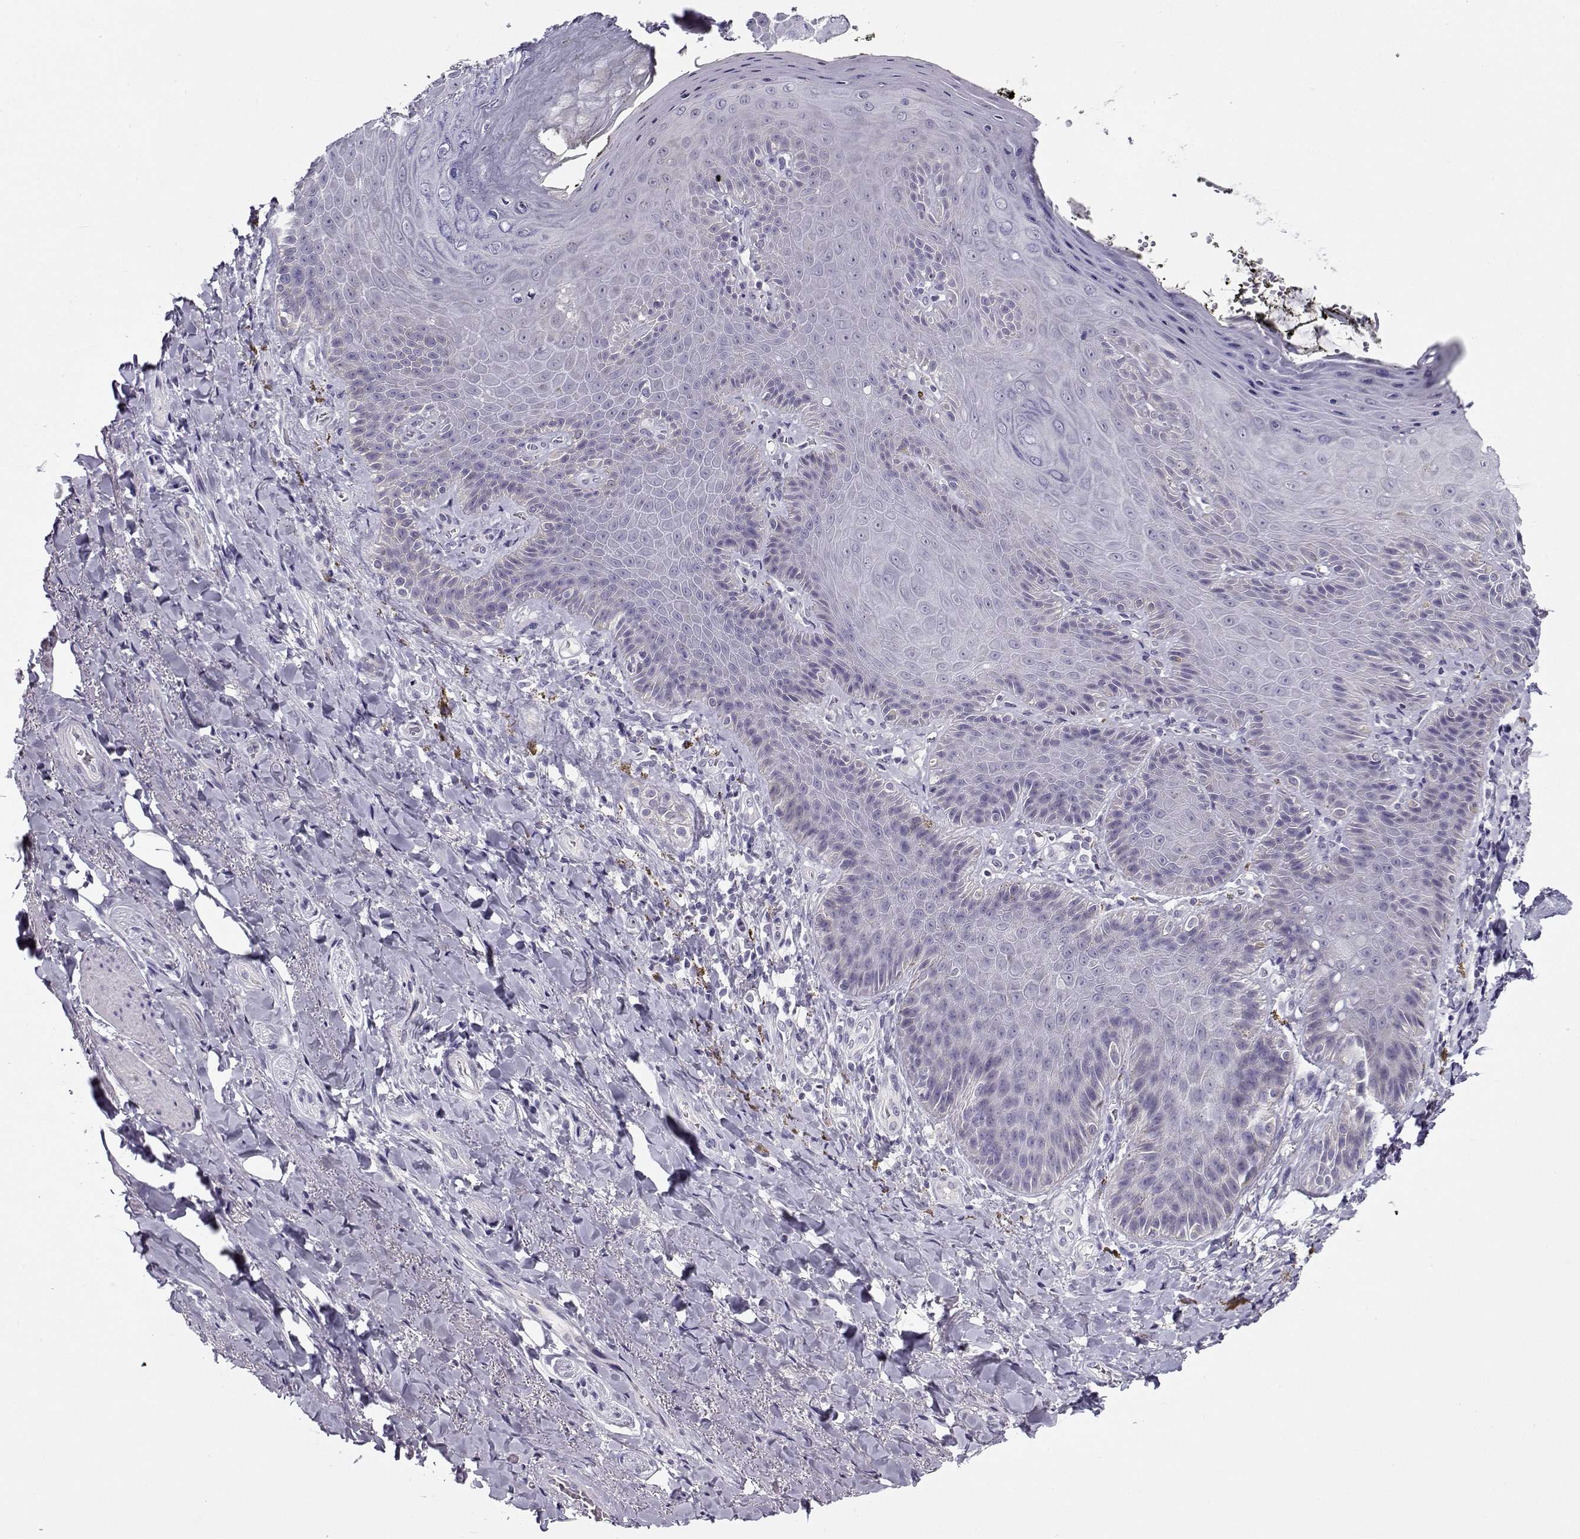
{"staining": {"intensity": "negative", "quantity": "none", "location": "none"}, "tissue": "adipose tissue", "cell_type": "Adipocytes", "image_type": "normal", "snomed": [{"axis": "morphology", "description": "Normal tissue, NOS"}, {"axis": "topography", "description": "Anal"}, {"axis": "topography", "description": "Peripheral nerve tissue"}], "caption": "Immunohistochemical staining of normal human adipose tissue shows no significant expression in adipocytes.", "gene": "FEZF1", "patient": {"sex": "male", "age": 53}}